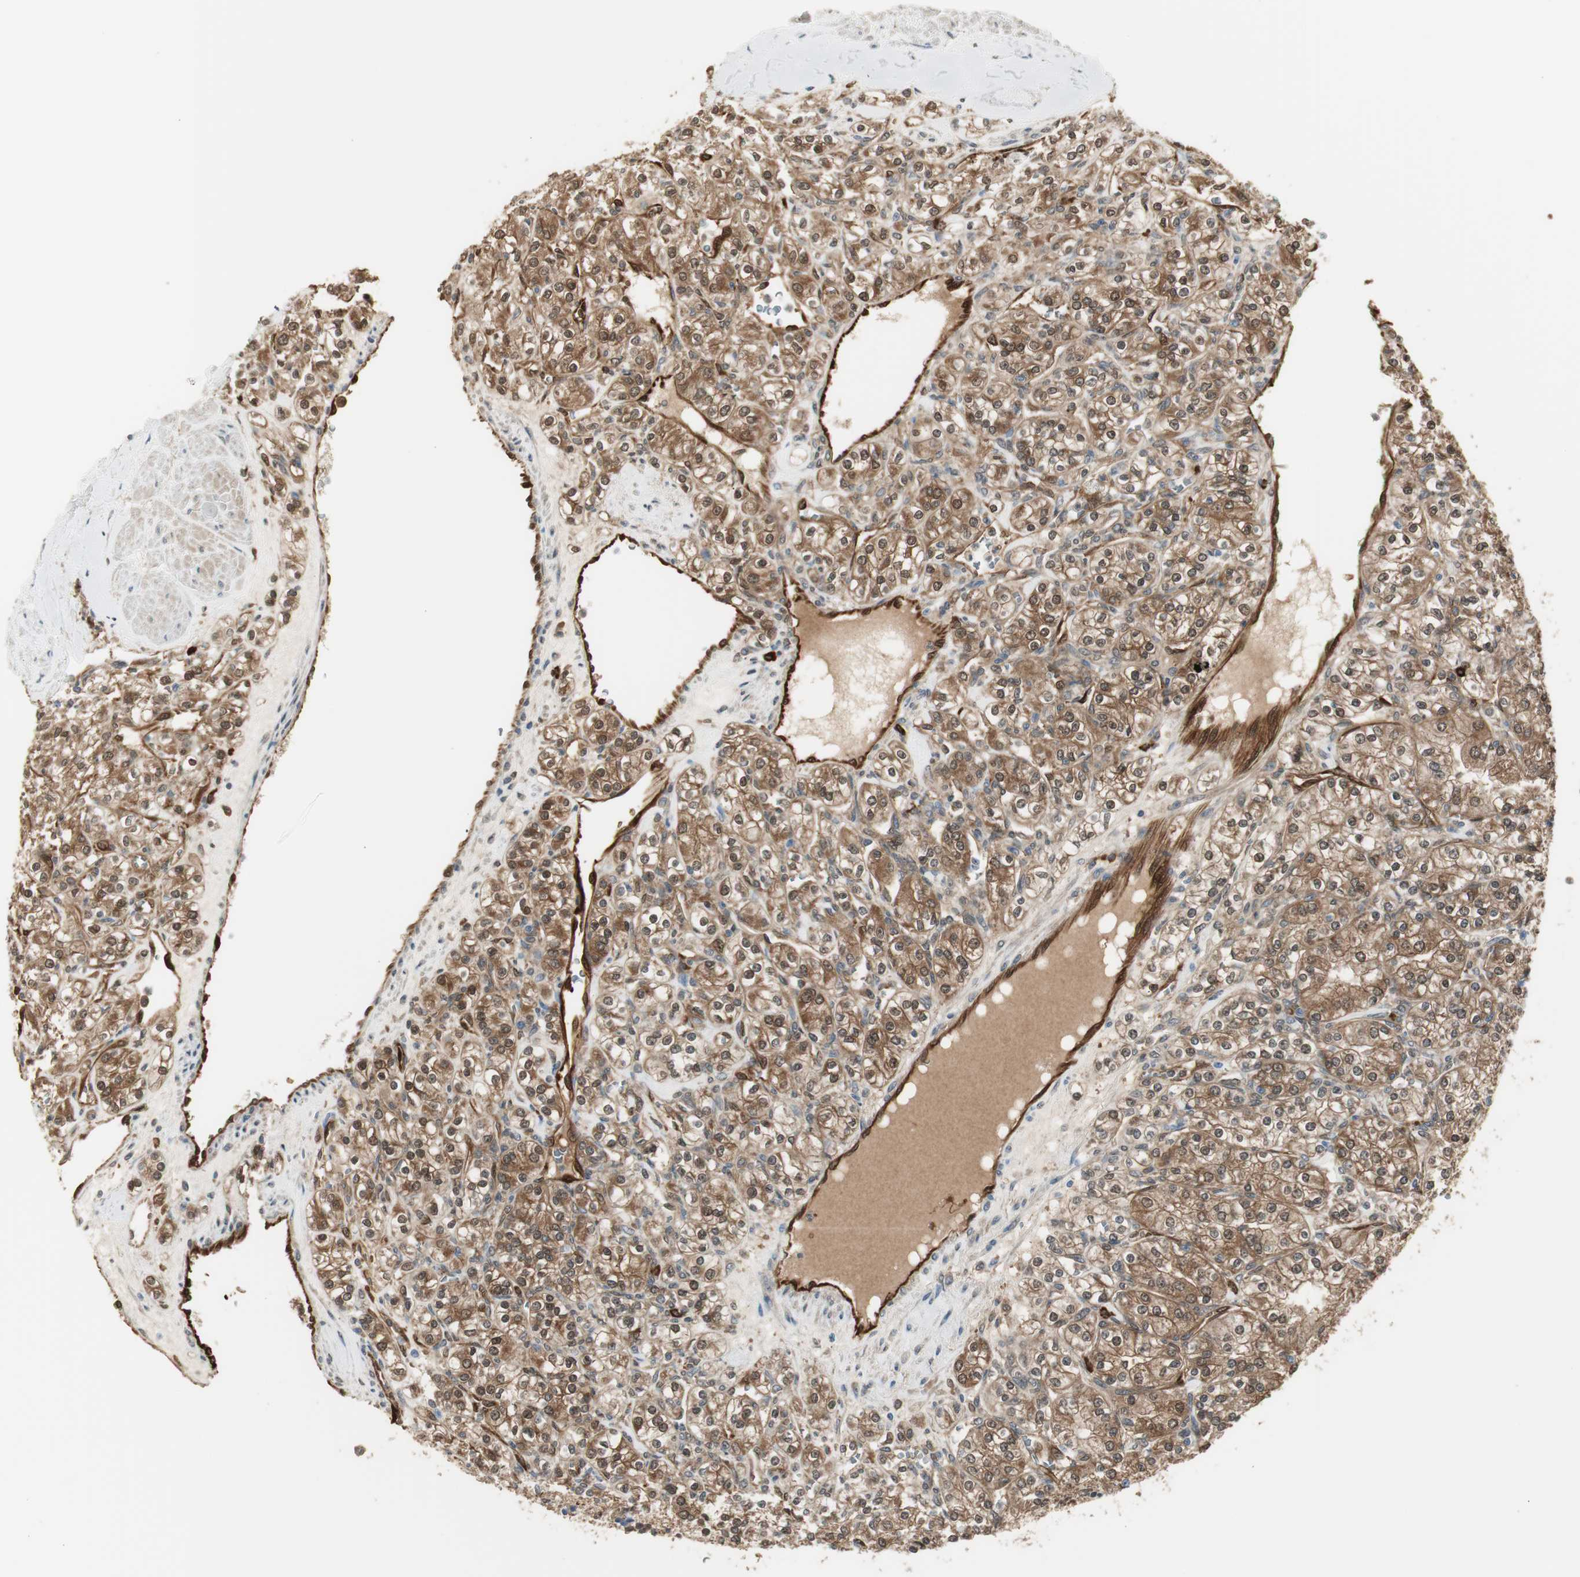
{"staining": {"intensity": "moderate", "quantity": ">75%", "location": "cytoplasmic/membranous,nuclear"}, "tissue": "renal cancer", "cell_type": "Tumor cells", "image_type": "cancer", "snomed": [{"axis": "morphology", "description": "Adenocarcinoma, NOS"}, {"axis": "topography", "description": "Kidney"}], "caption": "Moderate cytoplasmic/membranous and nuclear protein staining is identified in approximately >75% of tumor cells in renal adenocarcinoma. (Stains: DAB in brown, nuclei in blue, Microscopy: brightfield microscopy at high magnification).", "gene": "SERPINB6", "patient": {"sex": "male", "age": 77}}